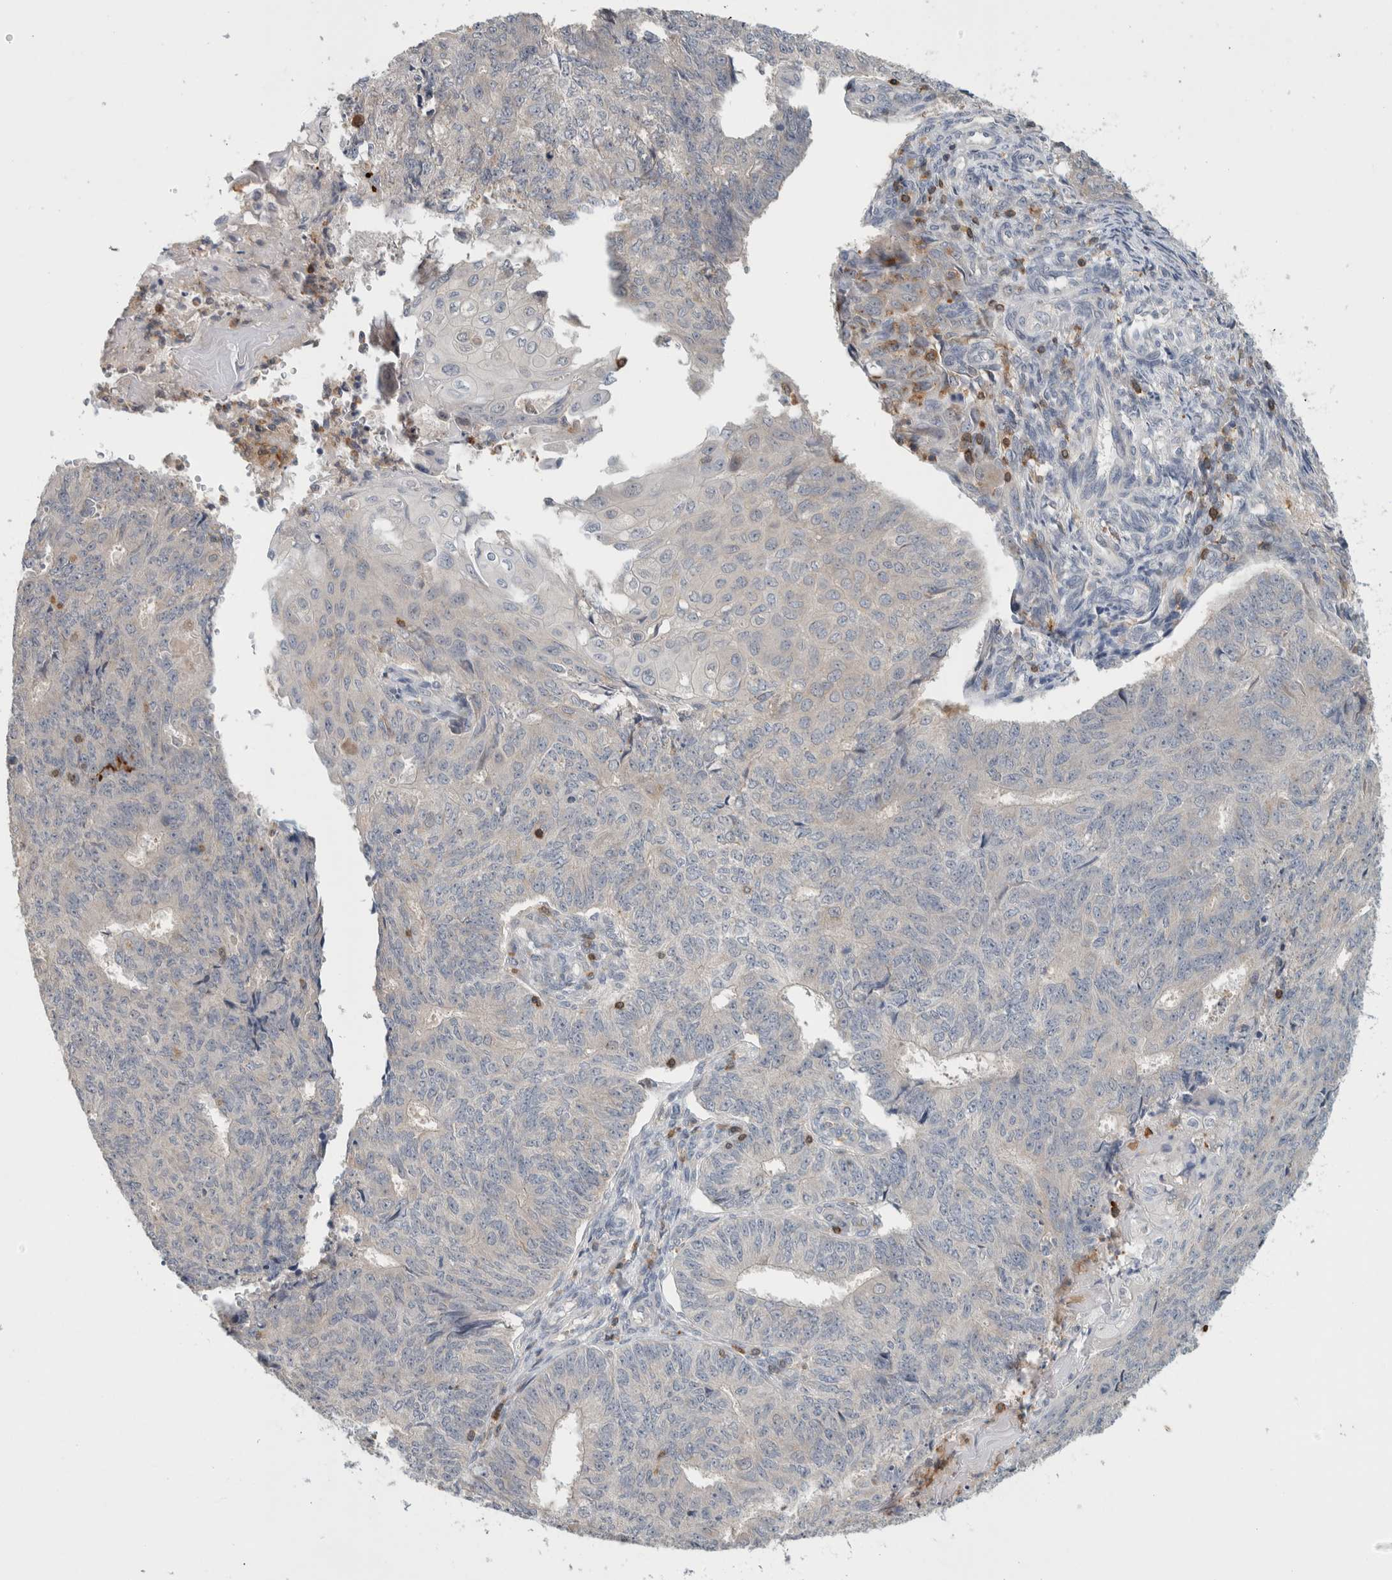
{"staining": {"intensity": "negative", "quantity": "none", "location": "none"}, "tissue": "endometrial cancer", "cell_type": "Tumor cells", "image_type": "cancer", "snomed": [{"axis": "morphology", "description": "Adenocarcinoma, NOS"}, {"axis": "topography", "description": "Endometrium"}], "caption": "High power microscopy micrograph of an immunohistochemistry image of endometrial cancer (adenocarcinoma), revealing no significant expression in tumor cells. (Immunohistochemistry, brightfield microscopy, high magnification).", "gene": "GFRA2", "patient": {"sex": "female", "age": 32}}